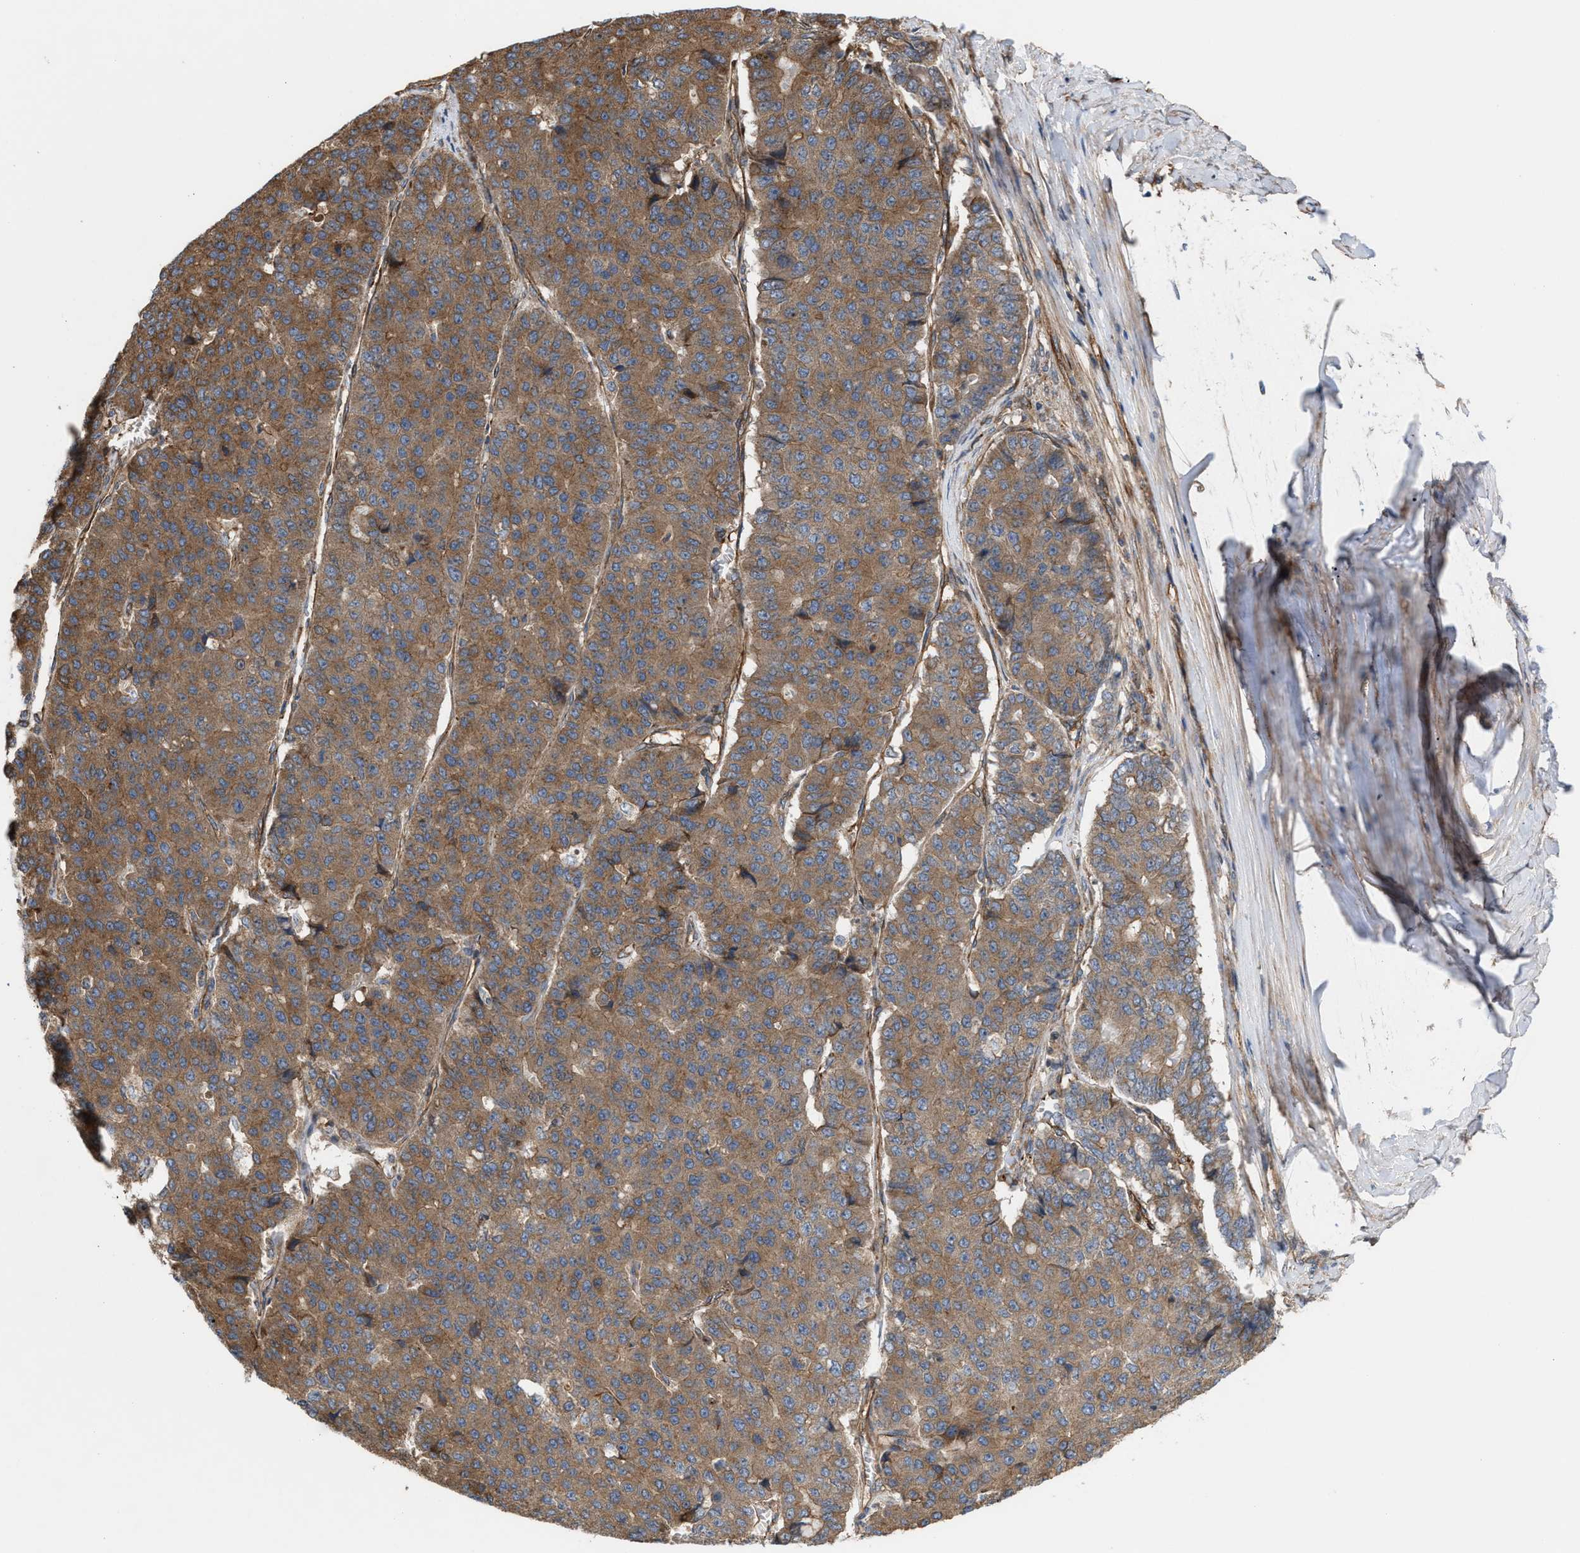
{"staining": {"intensity": "moderate", "quantity": ">75%", "location": "cytoplasmic/membranous"}, "tissue": "pancreatic cancer", "cell_type": "Tumor cells", "image_type": "cancer", "snomed": [{"axis": "morphology", "description": "Adenocarcinoma, NOS"}, {"axis": "topography", "description": "Pancreas"}], "caption": "Brown immunohistochemical staining in human pancreatic adenocarcinoma shows moderate cytoplasmic/membranous expression in approximately >75% of tumor cells.", "gene": "EPS15L1", "patient": {"sex": "male", "age": 50}}